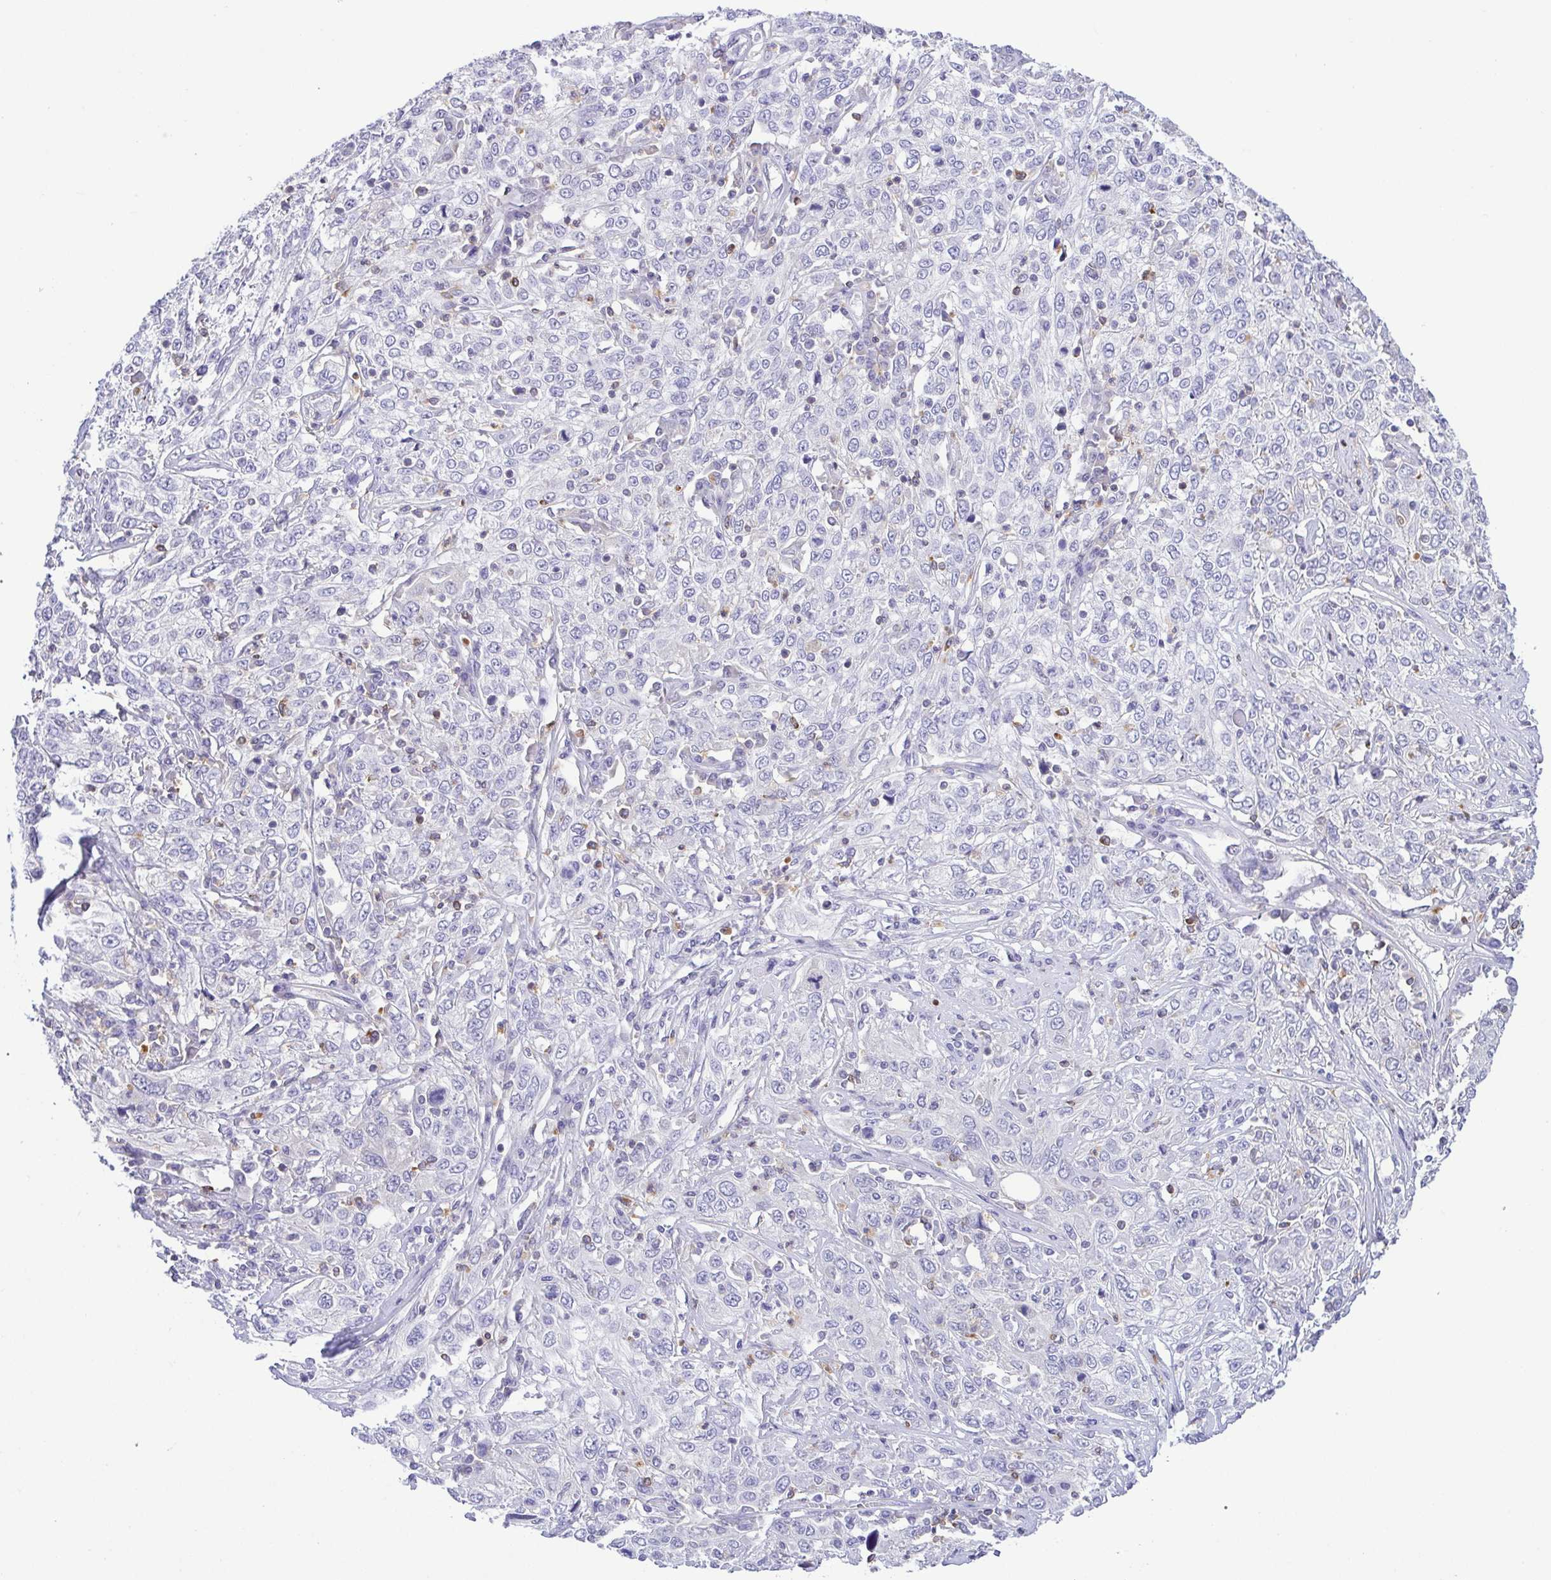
{"staining": {"intensity": "negative", "quantity": "none", "location": "none"}, "tissue": "cervical cancer", "cell_type": "Tumor cells", "image_type": "cancer", "snomed": [{"axis": "morphology", "description": "Squamous cell carcinoma, NOS"}, {"axis": "topography", "description": "Cervix"}], "caption": "Human cervical squamous cell carcinoma stained for a protein using immunohistochemistry (IHC) demonstrates no expression in tumor cells.", "gene": "PGLYRP1", "patient": {"sex": "female", "age": 46}}